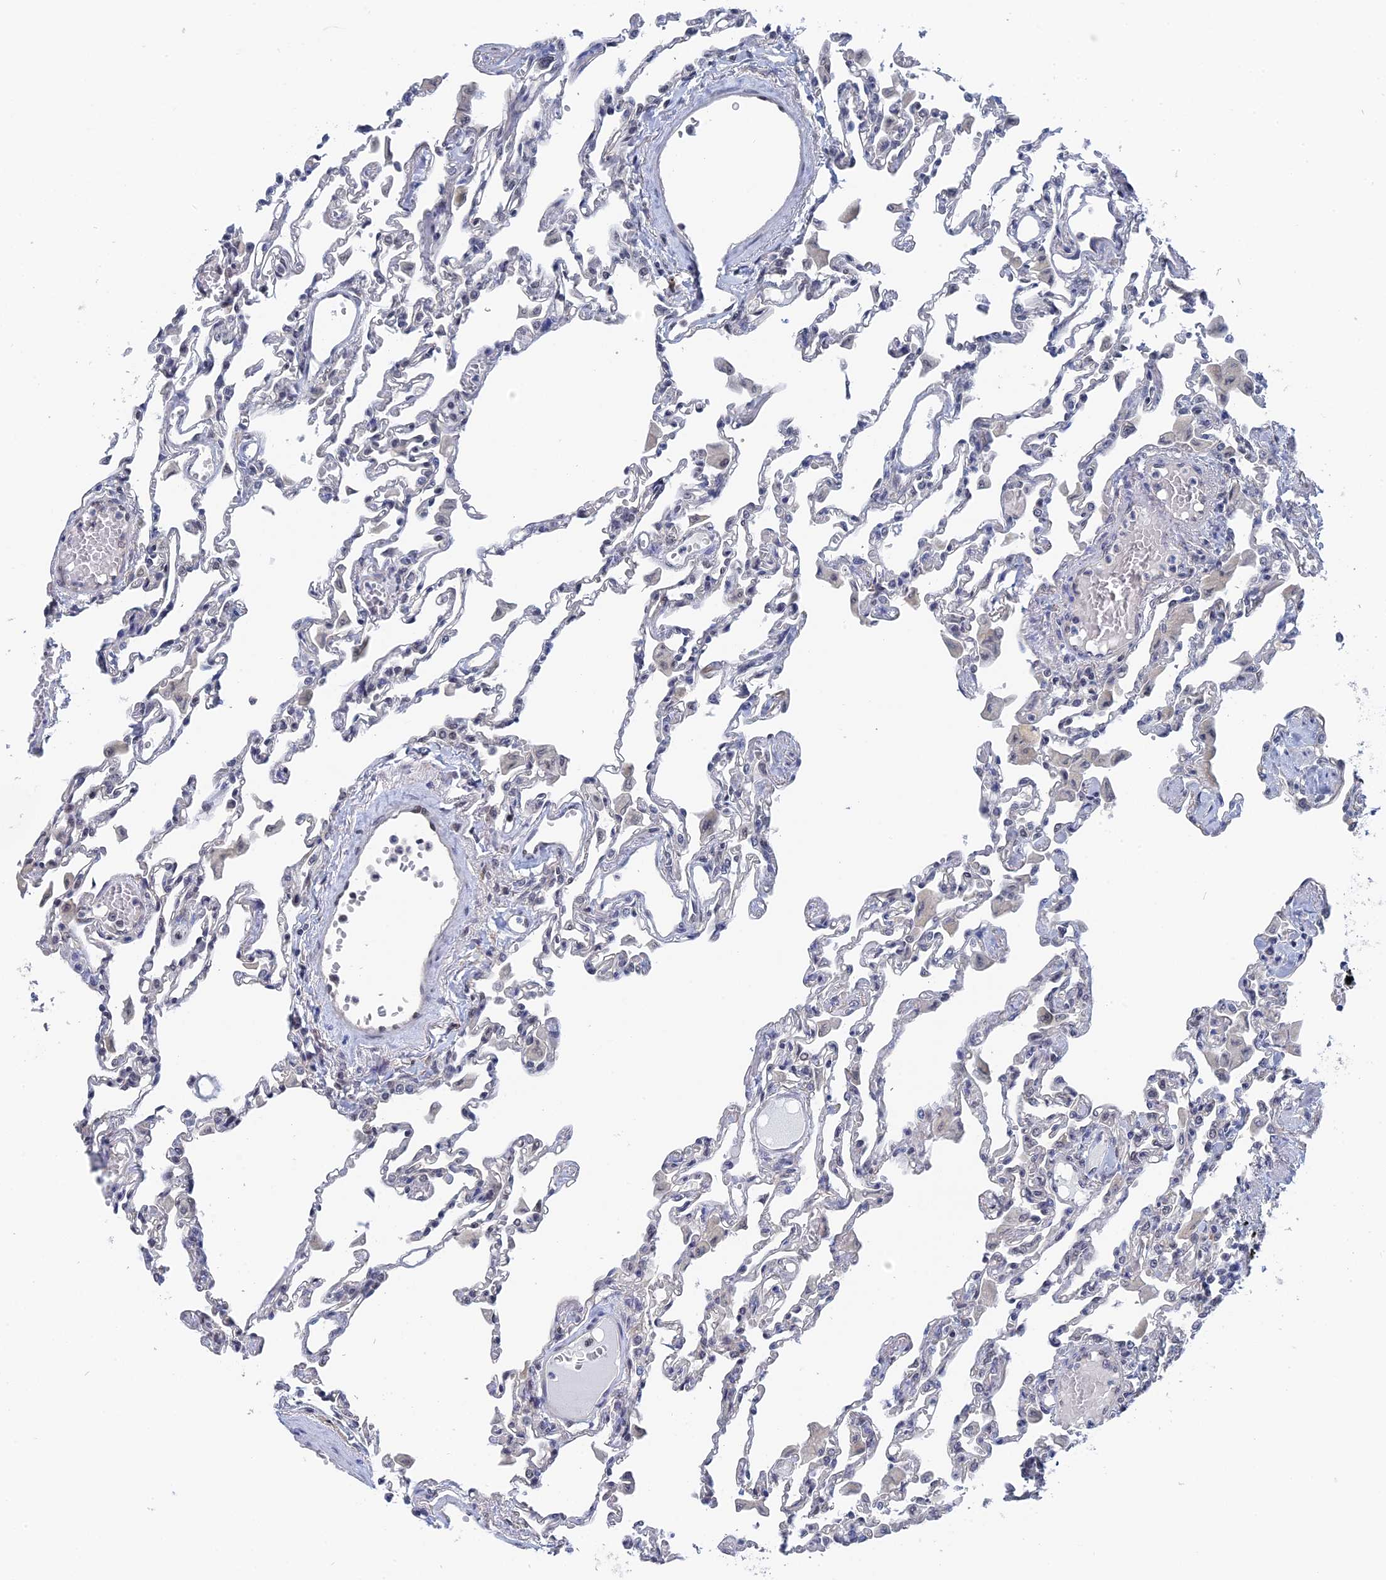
{"staining": {"intensity": "weak", "quantity": "<25%", "location": "nuclear"}, "tissue": "lung", "cell_type": "Alveolar cells", "image_type": "normal", "snomed": [{"axis": "morphology", "description": "Normal tissue, NOS"}, {"axis": "topography", "description": "Bronchus"}, {"axis": "topography", "description": "Lung"}], "caption": "Protein analysis of unremarkable lung shows no significant positivity in alveolar cells.", "gene": "TSSC4", "patient": {"sex": "female", "age": 49}}